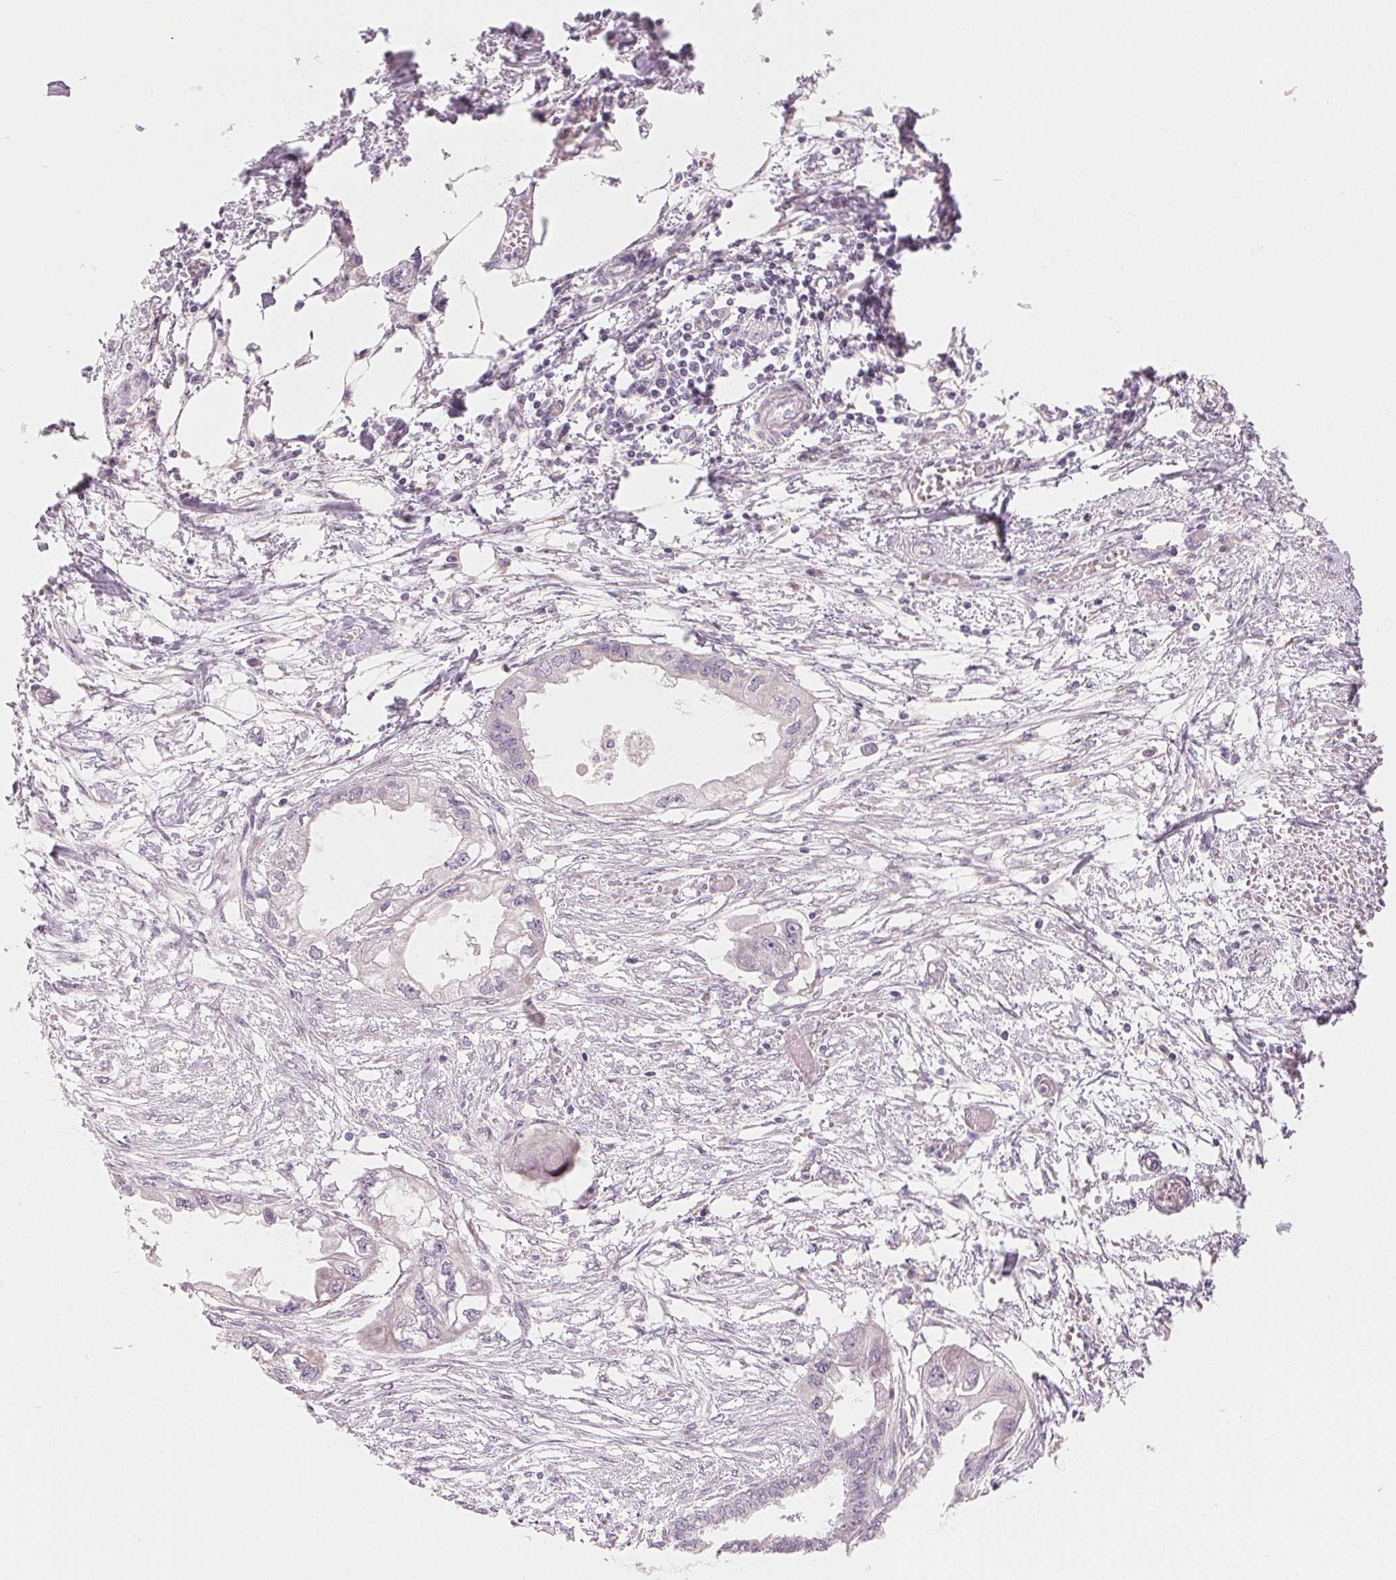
{"staining": {"intensity": "weak", "quantity": "25%-75%", "location": "cytoplasmic/membranous"}, "tissue": "endometrial cancer", "cell_type": "Tumor cells", "image_type": "cancer", "snomed": [{"axis": "morphology", "description": "Adenocarcinoma, NOS"}, {"axis": "morphology", "description": "Adenocarcinoma, metastatic, NOS"}, {"axis": "topography", "description": "Adipose tissue"}, {"axis": "topography", "description": "Endometrium"}], "caption": "Immunohistochemistry micrograph of neoplastic tissue: human endometrial cancer (adenocarcinoma) stained using immunohistochemistry exhibits low levels of weak protein expression localized specifically in the cytoplasmic/membranous of tumor cells, appearing as a cytoplasmic/membranous brown color.", "gene": "MYBL1", "patient": {"sex": "female", "age": 67}}